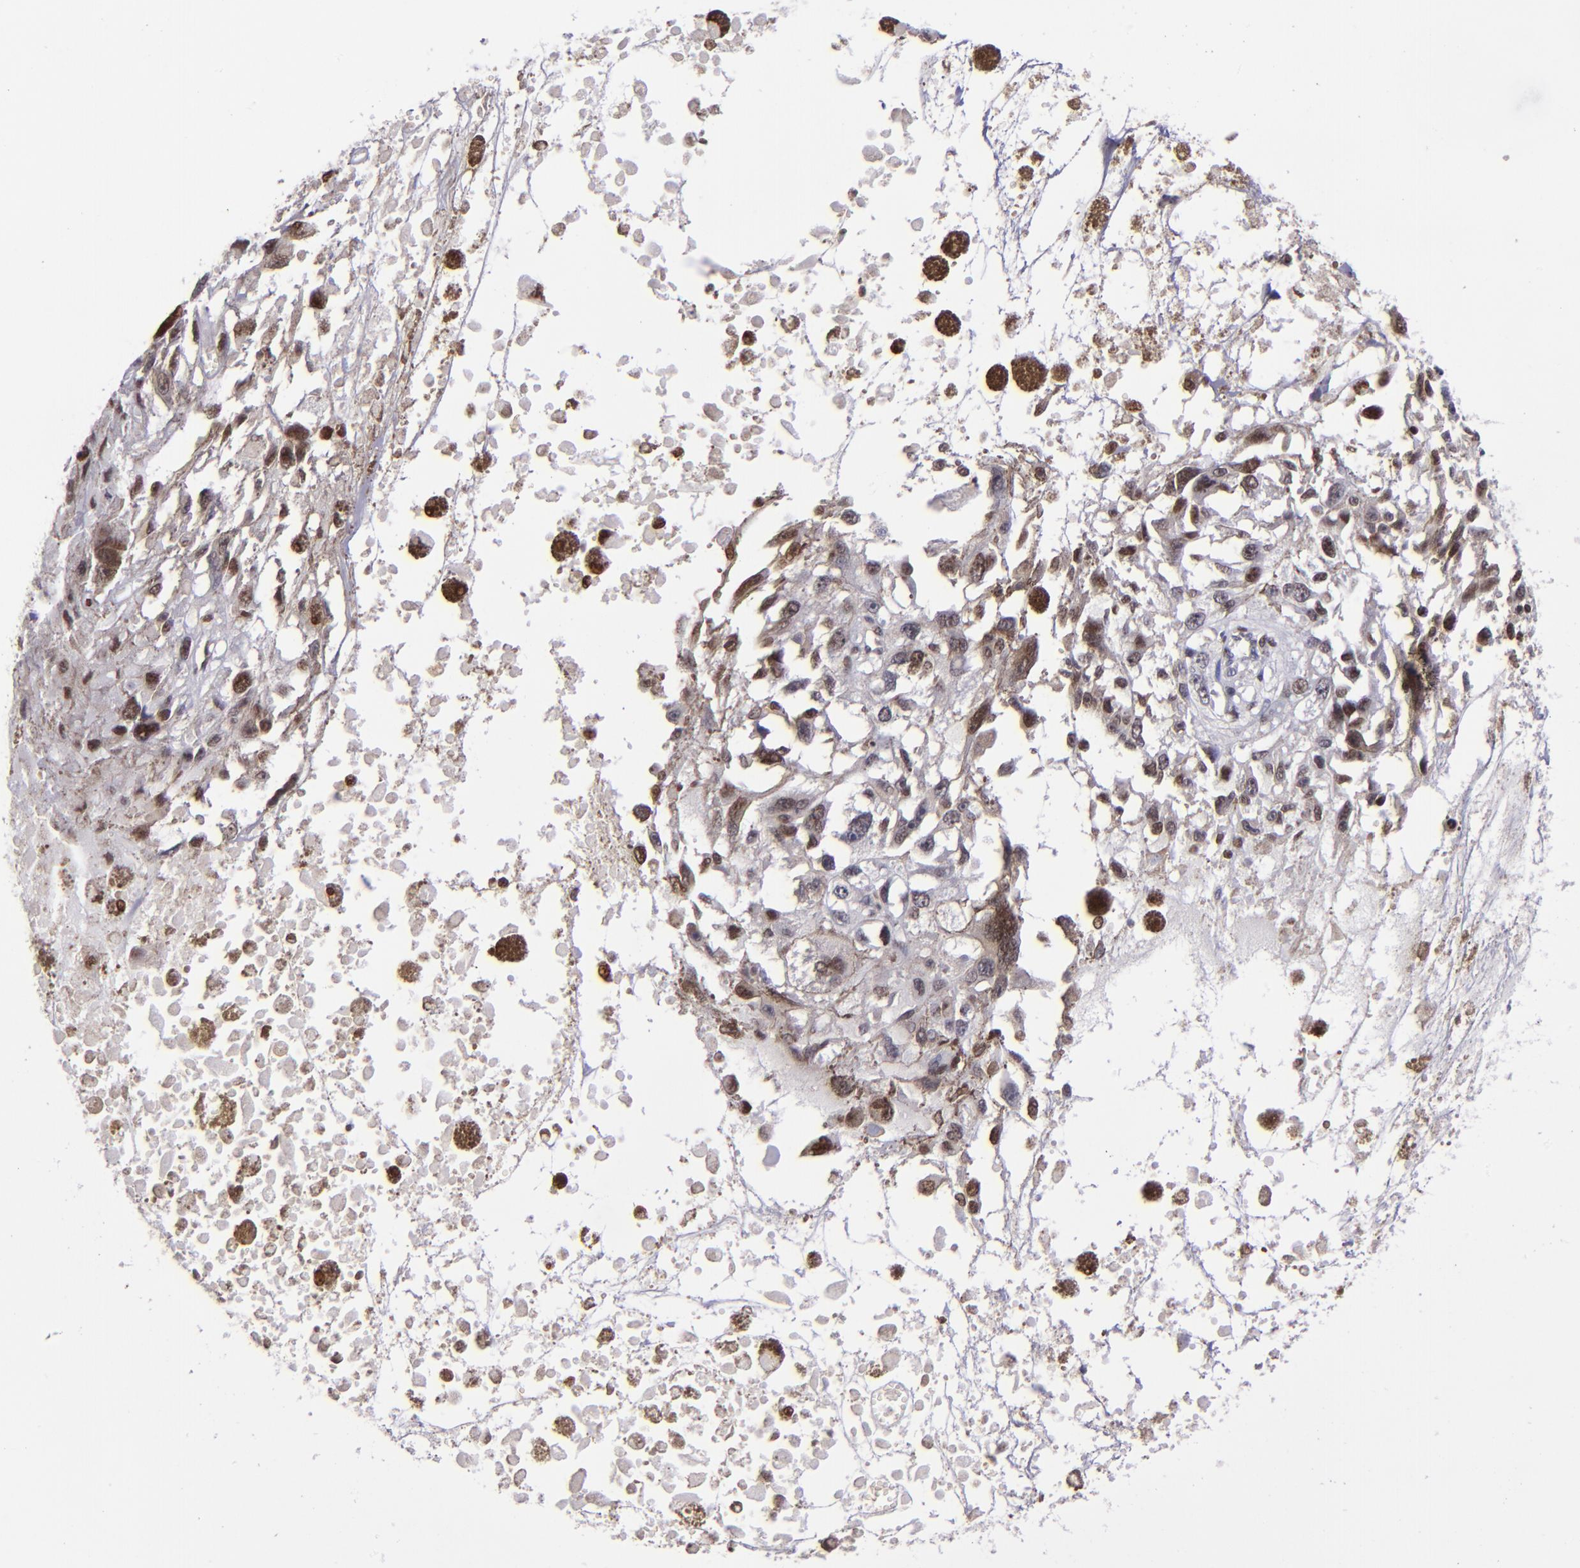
{"staining": {"intensity": "moderate", "quantity": ">75%", "location": "nuclear"}, "tissue": "melanoma", "cell_type": "Tumor cells", "image_type": "cancer", "snomed": [{"axis": "morphology", "description": "Malignant melanoma, Metastatic site"}, {"axis": "topography", "description": "Lymph node"}], "caption": "Immunohistochemical staining of human malignant melanoma (metastatic site) exhibits medium levels of moderate nuclear positivity in about >75% of tumor cells.", "gene": "CDKL5", "patient": {"sex": "male", "age": 59}}